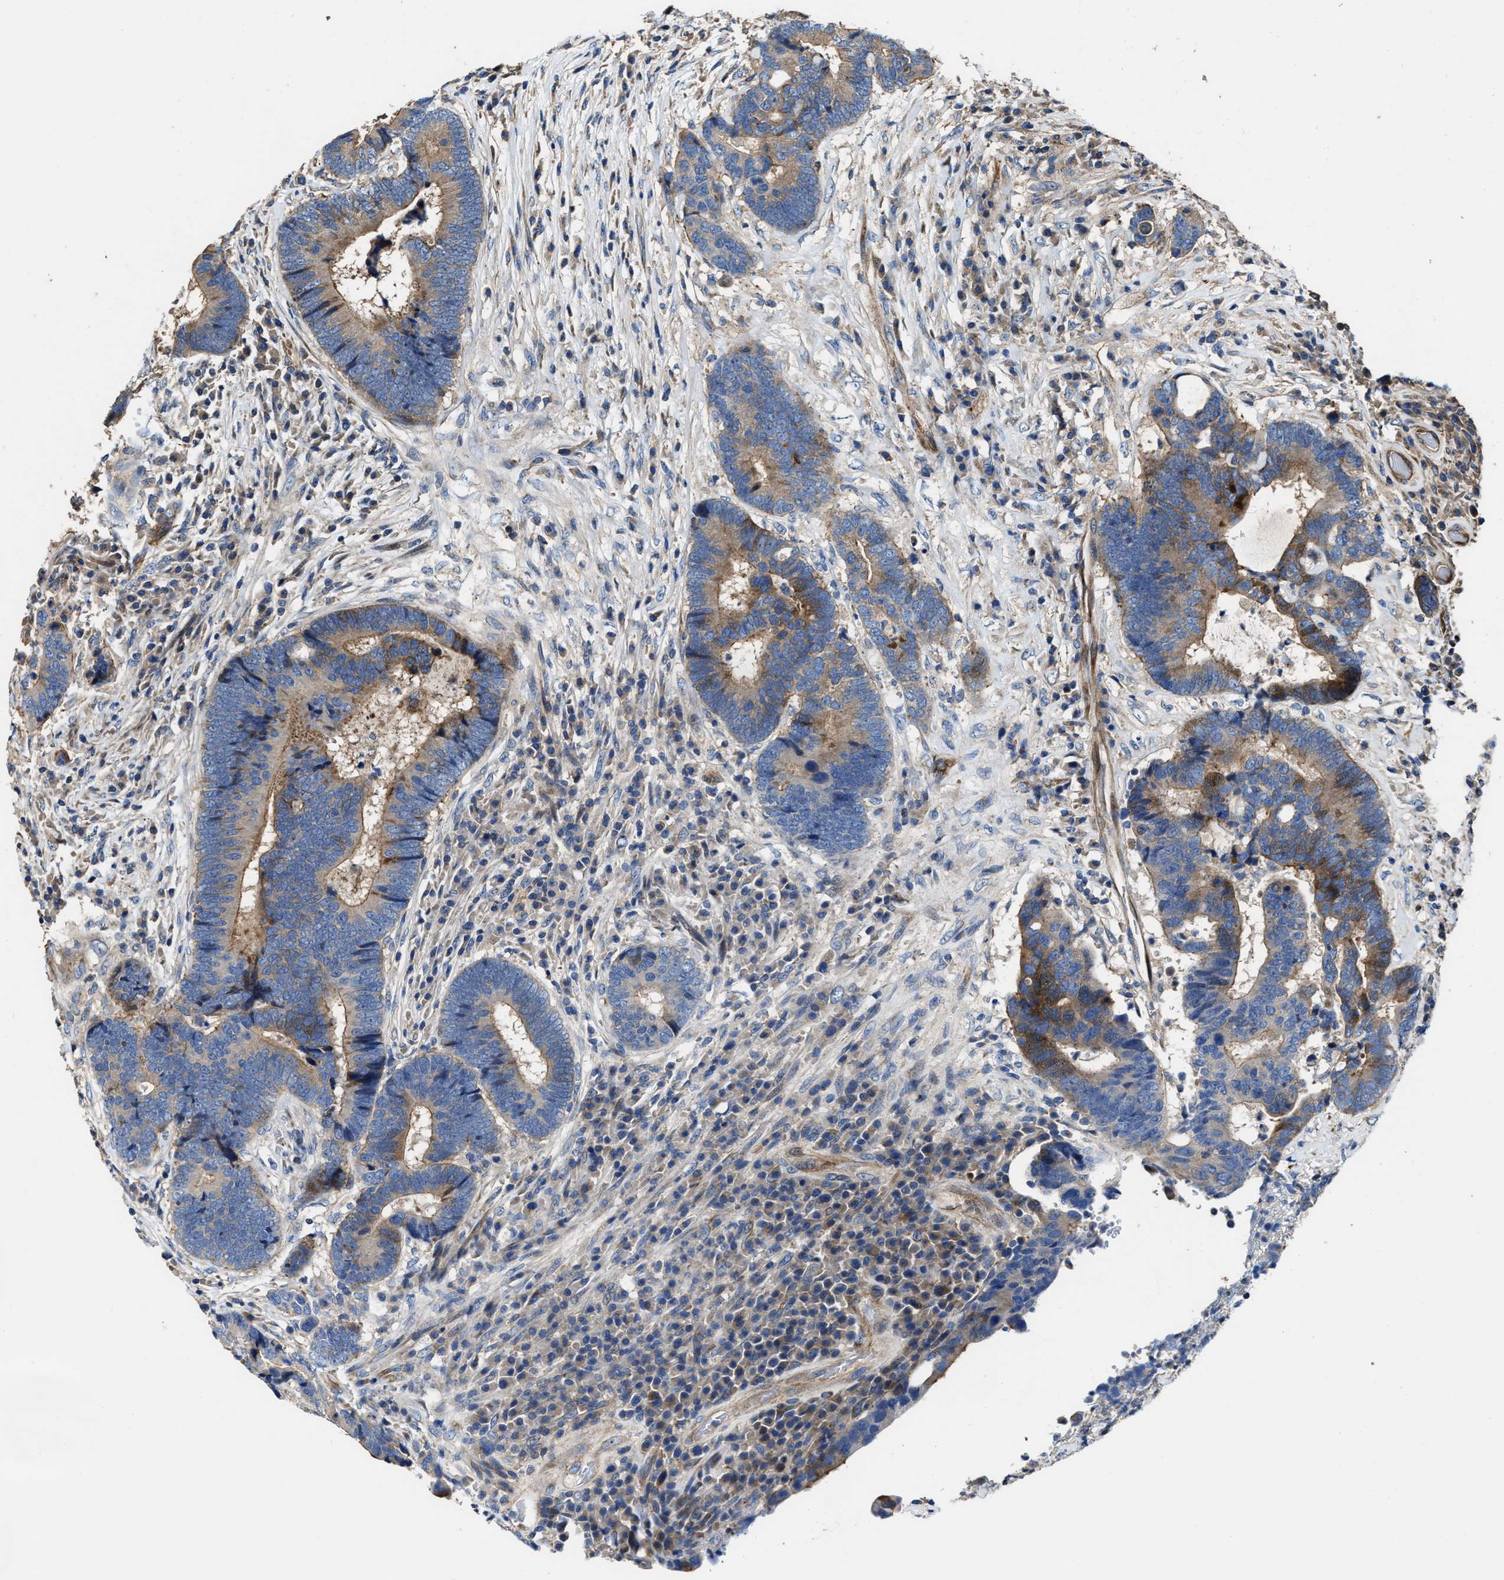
{"staining": {"intensity": "weak", "quantity": ">75%", "location": "cytoplasmic/membranous"}, "tissue": "colorectal cancer", "cell_type": "Tumor cells", "image_type": "cancer", "snomed": [{"axis": "morphology", "description": "Adenocarcinoma, NOS"}, {"axis": "topography", "description": "Rectum"}], "caption": "Immunohistochemical staining of human adenocarcinoma (colorectal) shows low levels of weak cytoplasmic/membranous expression in about >75% of tumor cells. The protein is stained brown, and the nuclei are stained in blue (DAB IHC with brightfield microscopy, high magnification).", "gene": "PTAR1", "patient": {"sex": "female", "age": 89}}